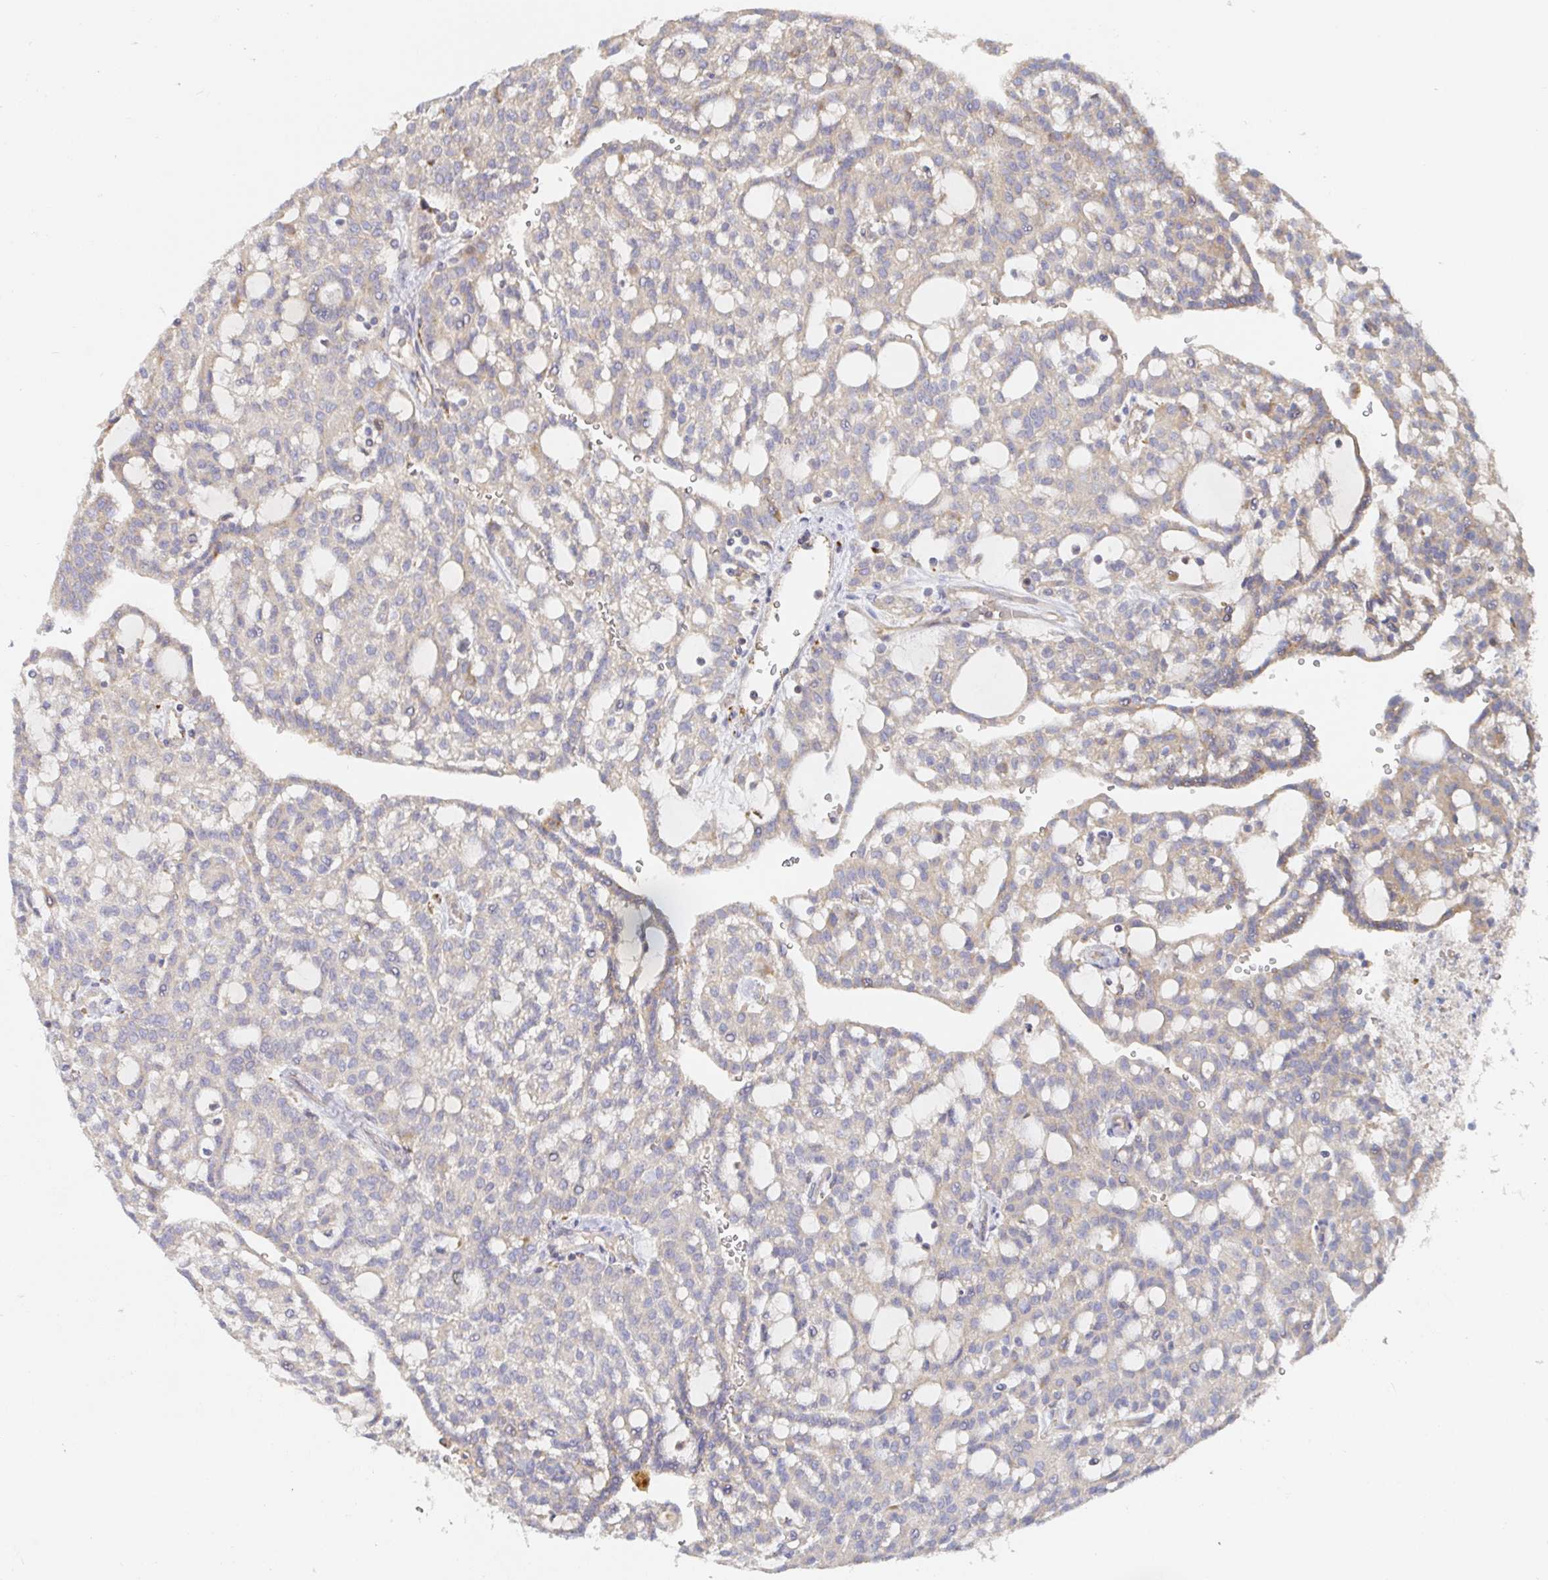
{"staining": {"intensity": "weak", "quantity": "25%-75%", "location": "cytoplasmic/membranous"}, "tissue": "renal cancer", "cell_type": "Tumor cells", "image_type": "cancer", "snomed": [{"axis": "morphology", "description": "Adenocarcinoma, NOS"}, {"axis": "topography", "description": "Kidney"}], "caption": "There is low levels of weak cytoplasmic/membranous positivity in tumor cells of adenocarcinoma (renal), as demonstrated by immunohistochemical staining (brown color).", "gene": "IRAK2", "patient": {"sex": "male", "age": 63}}